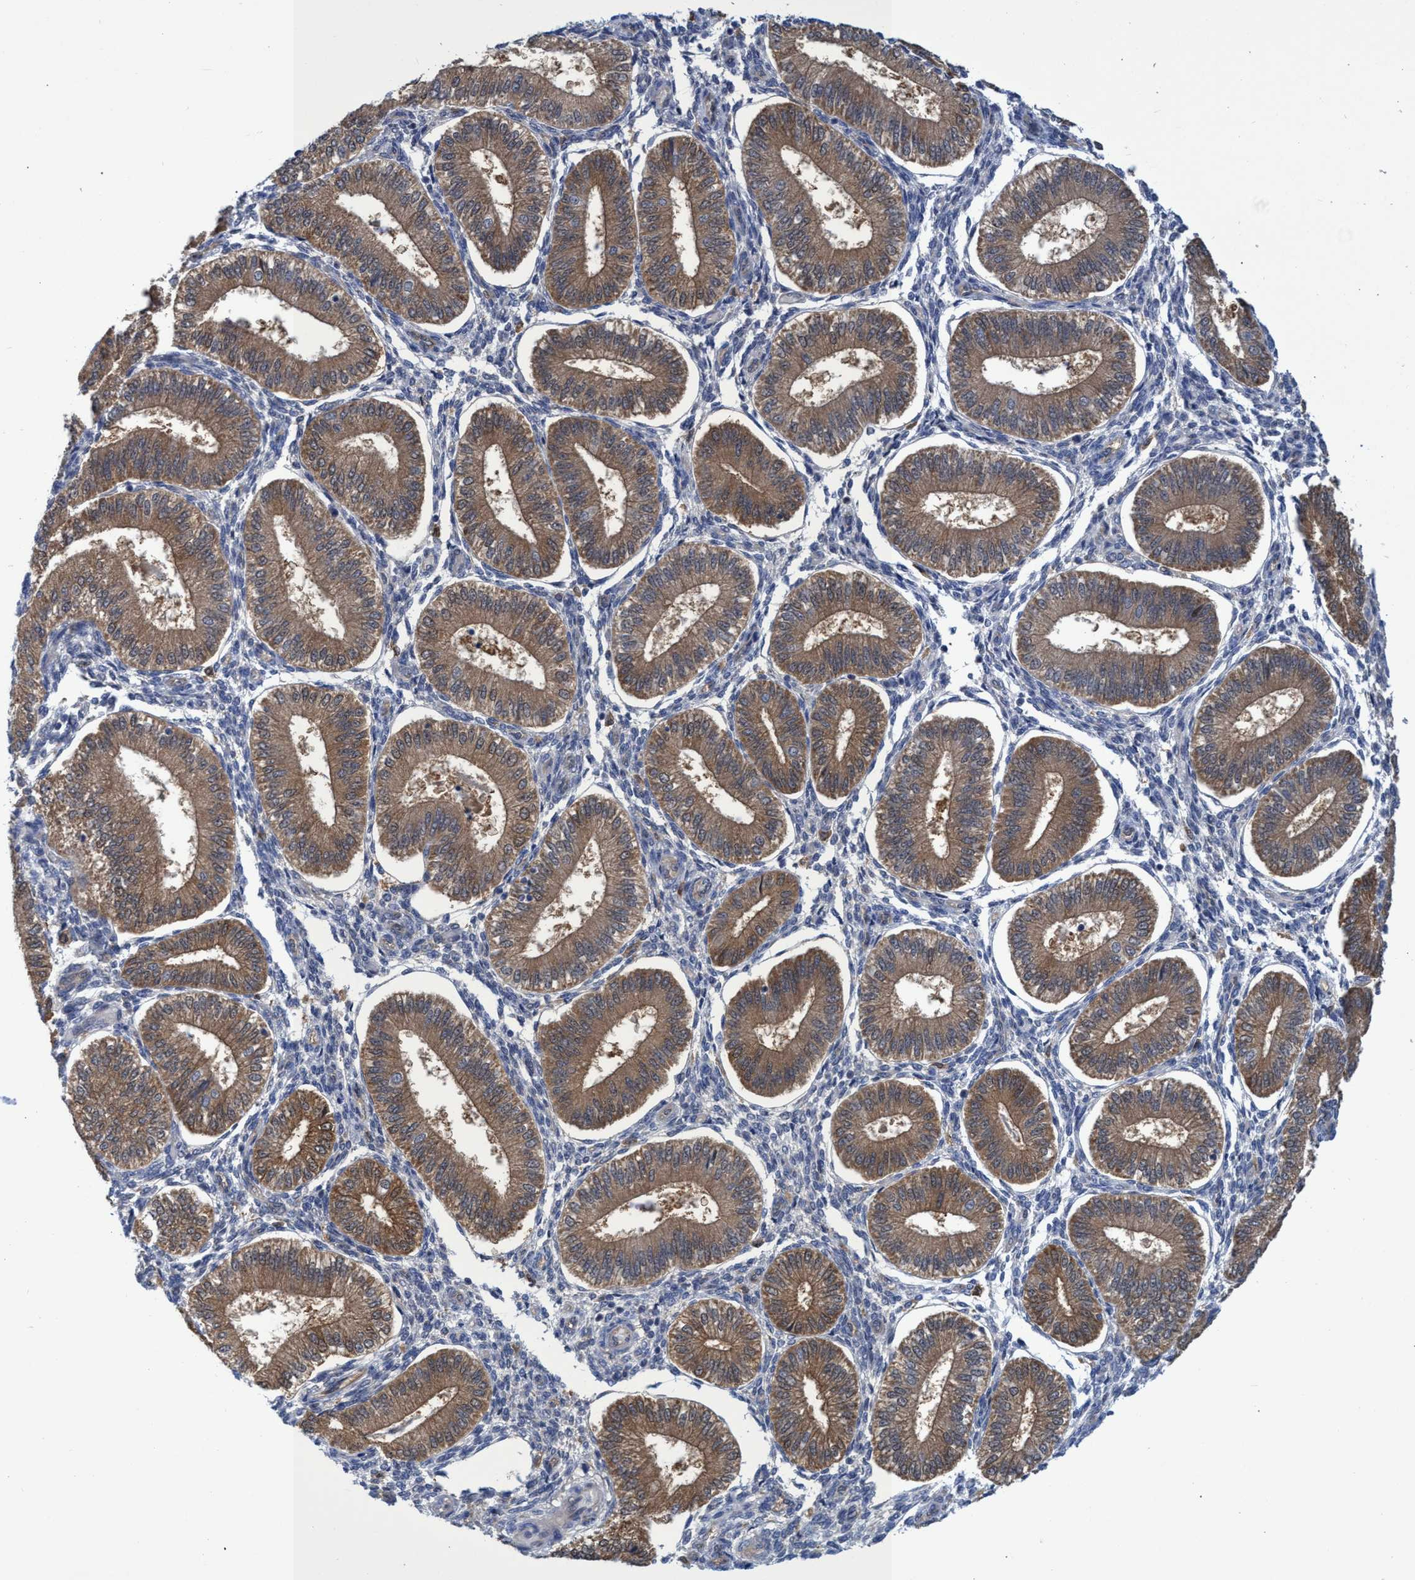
{"staining": {"intensity": "negative", "quantity": "none", "location": "none"}, "tissue": "endometrium", "cell_type": "Cells in endometrial stroma", "image_type": "normal", "snomed": [{"axis": "morphology", "description": "Normal tissue, NOS"}, {"axis": "topography", "description": "Endometrium"}], "caption": "Immunohistochemistry (IHC) micrograph of normal endometrium: endometrium stained with DAB (3,3'-diaminobenzidine) displays no significant protein positivity in cells in endometrial stroma. (DAB IHC, high magnification).", "gene": "PNPO", "patient": {"sex": "female", "age": 39}}